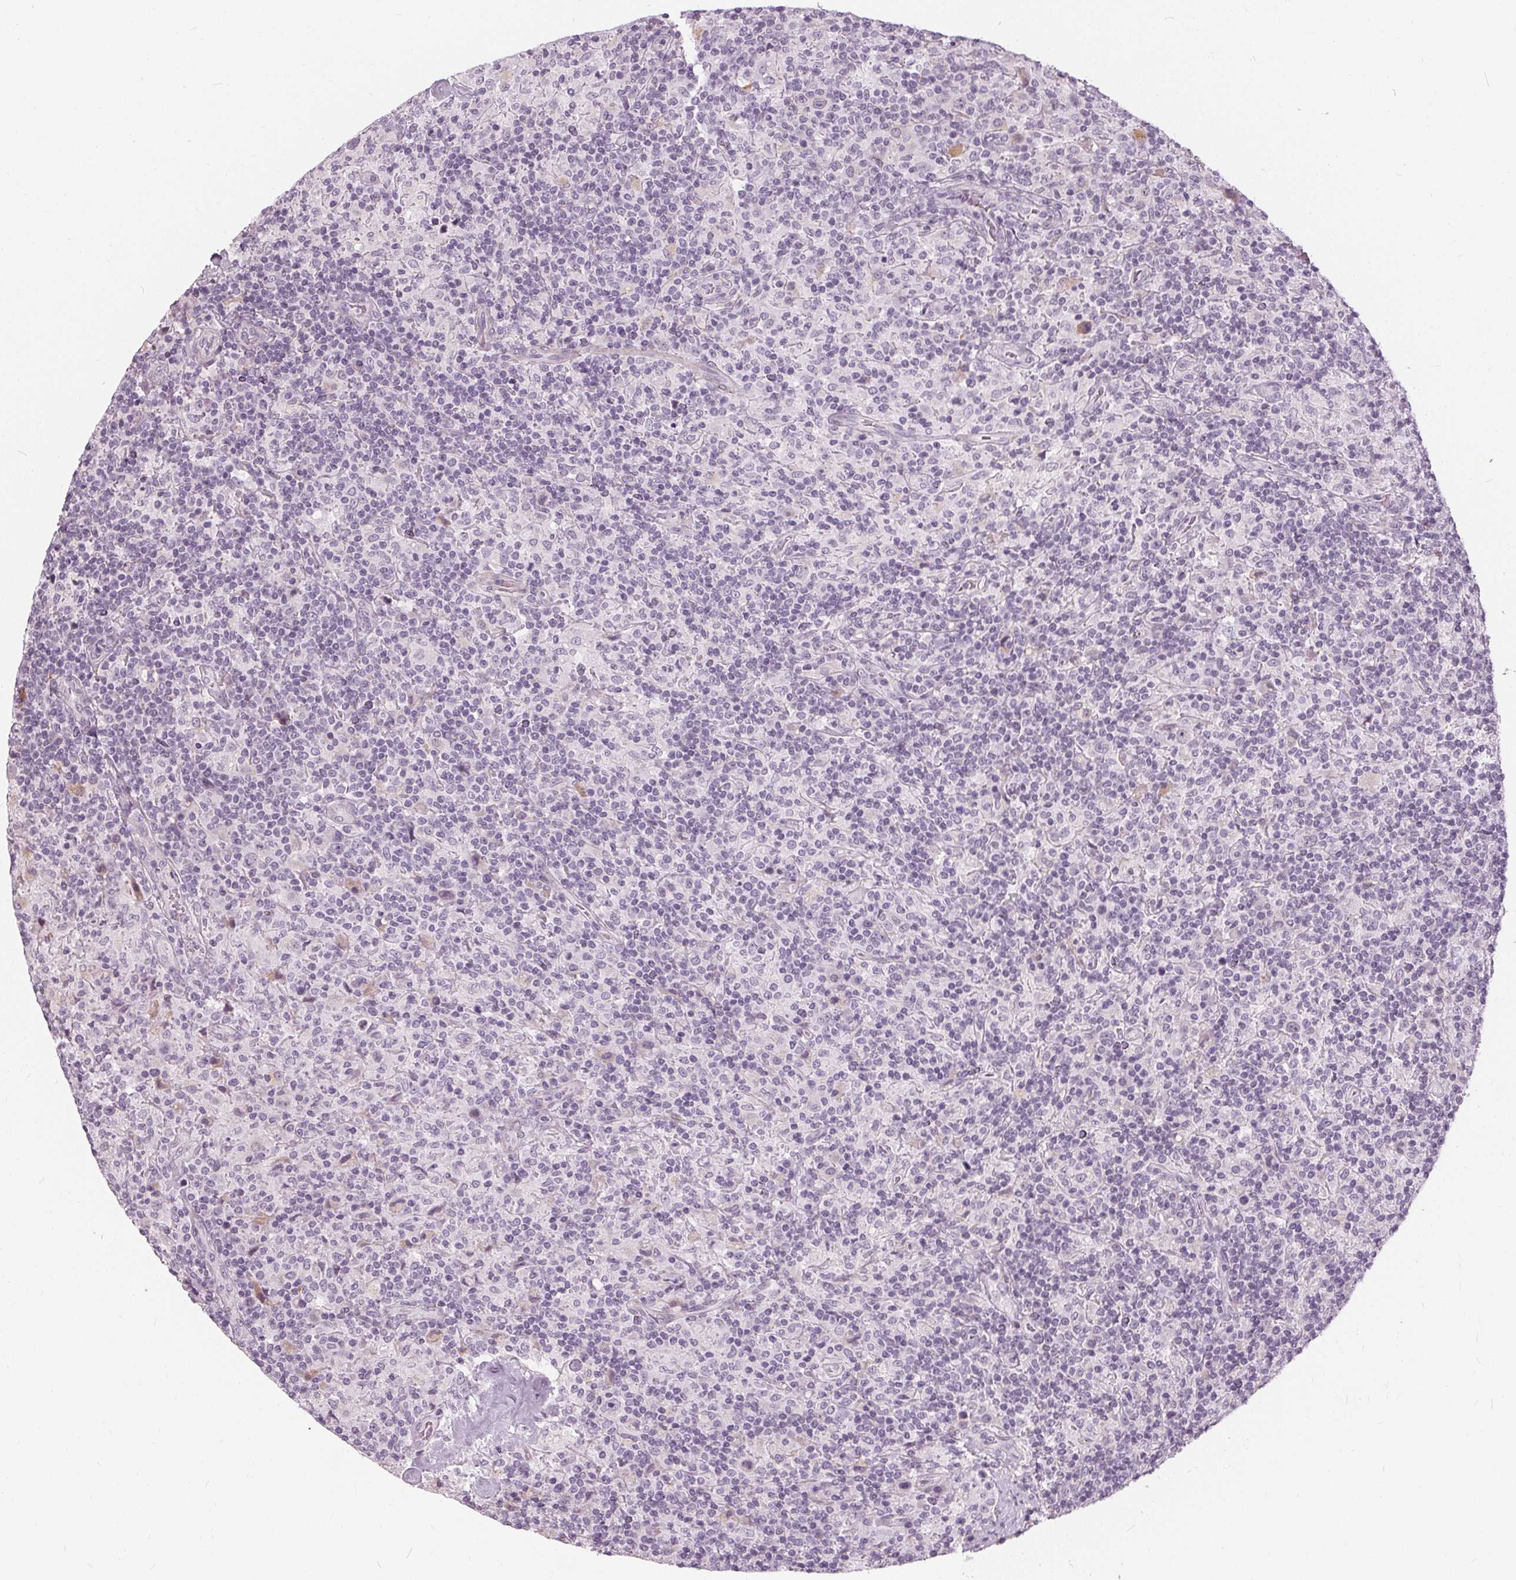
{"staining": {"intensity": "negative", "quantity": "none", "location": "none"}, "tissue": "lymphoma", "cell_type": "Tumor cells", "image_type": "cancer", "snomed": [{"axis": "morphology", "description": "Hodgkin's disease, NOS"}, {"axis": "topography", "description": "Lymph node"}], "caption": "DAB immunohistochemical staining of human Hodgkin's disease reveals no significant positivity in tumor cells.", "gene": "HOPX", "patient": {"sex": "male", "age": 70}}